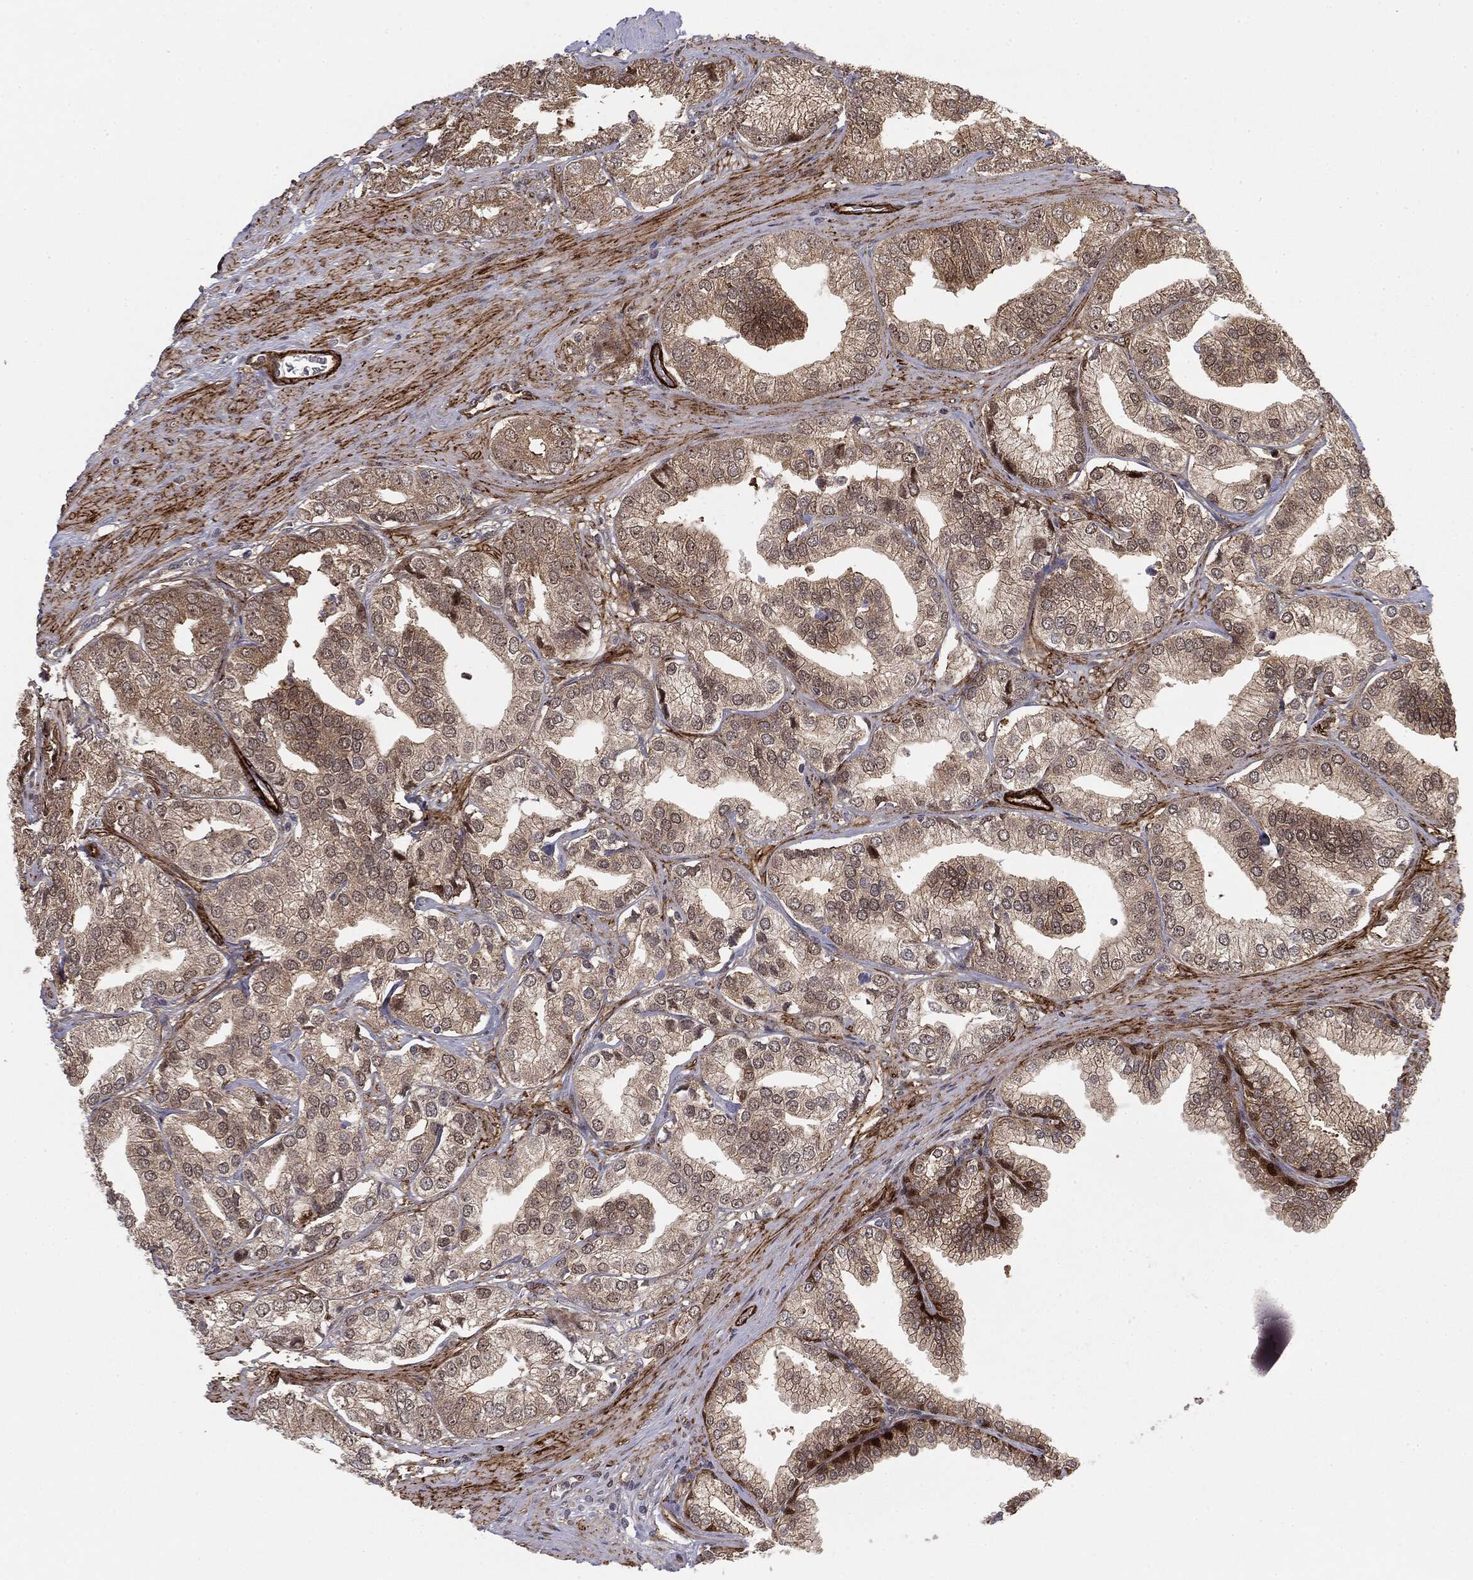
{"staining": {"intensity": "weak", "quantity": "<25%", "location": "cytoplasmic/membranous"}, "tissue": "prostate cancer", "cell_type": "Tumor cells", "image_type": "cancer", "snomed": [{"axis": "morphology", "description": "Adenocarcinoma, High grade"}, {"axis": "topography", "description": "Prostate"}], "caption": "IHC of human prostate cancer shows no staining in tumor cells.", "gene": "PTEN", "patient": {"sex": "male", "age": 58}}